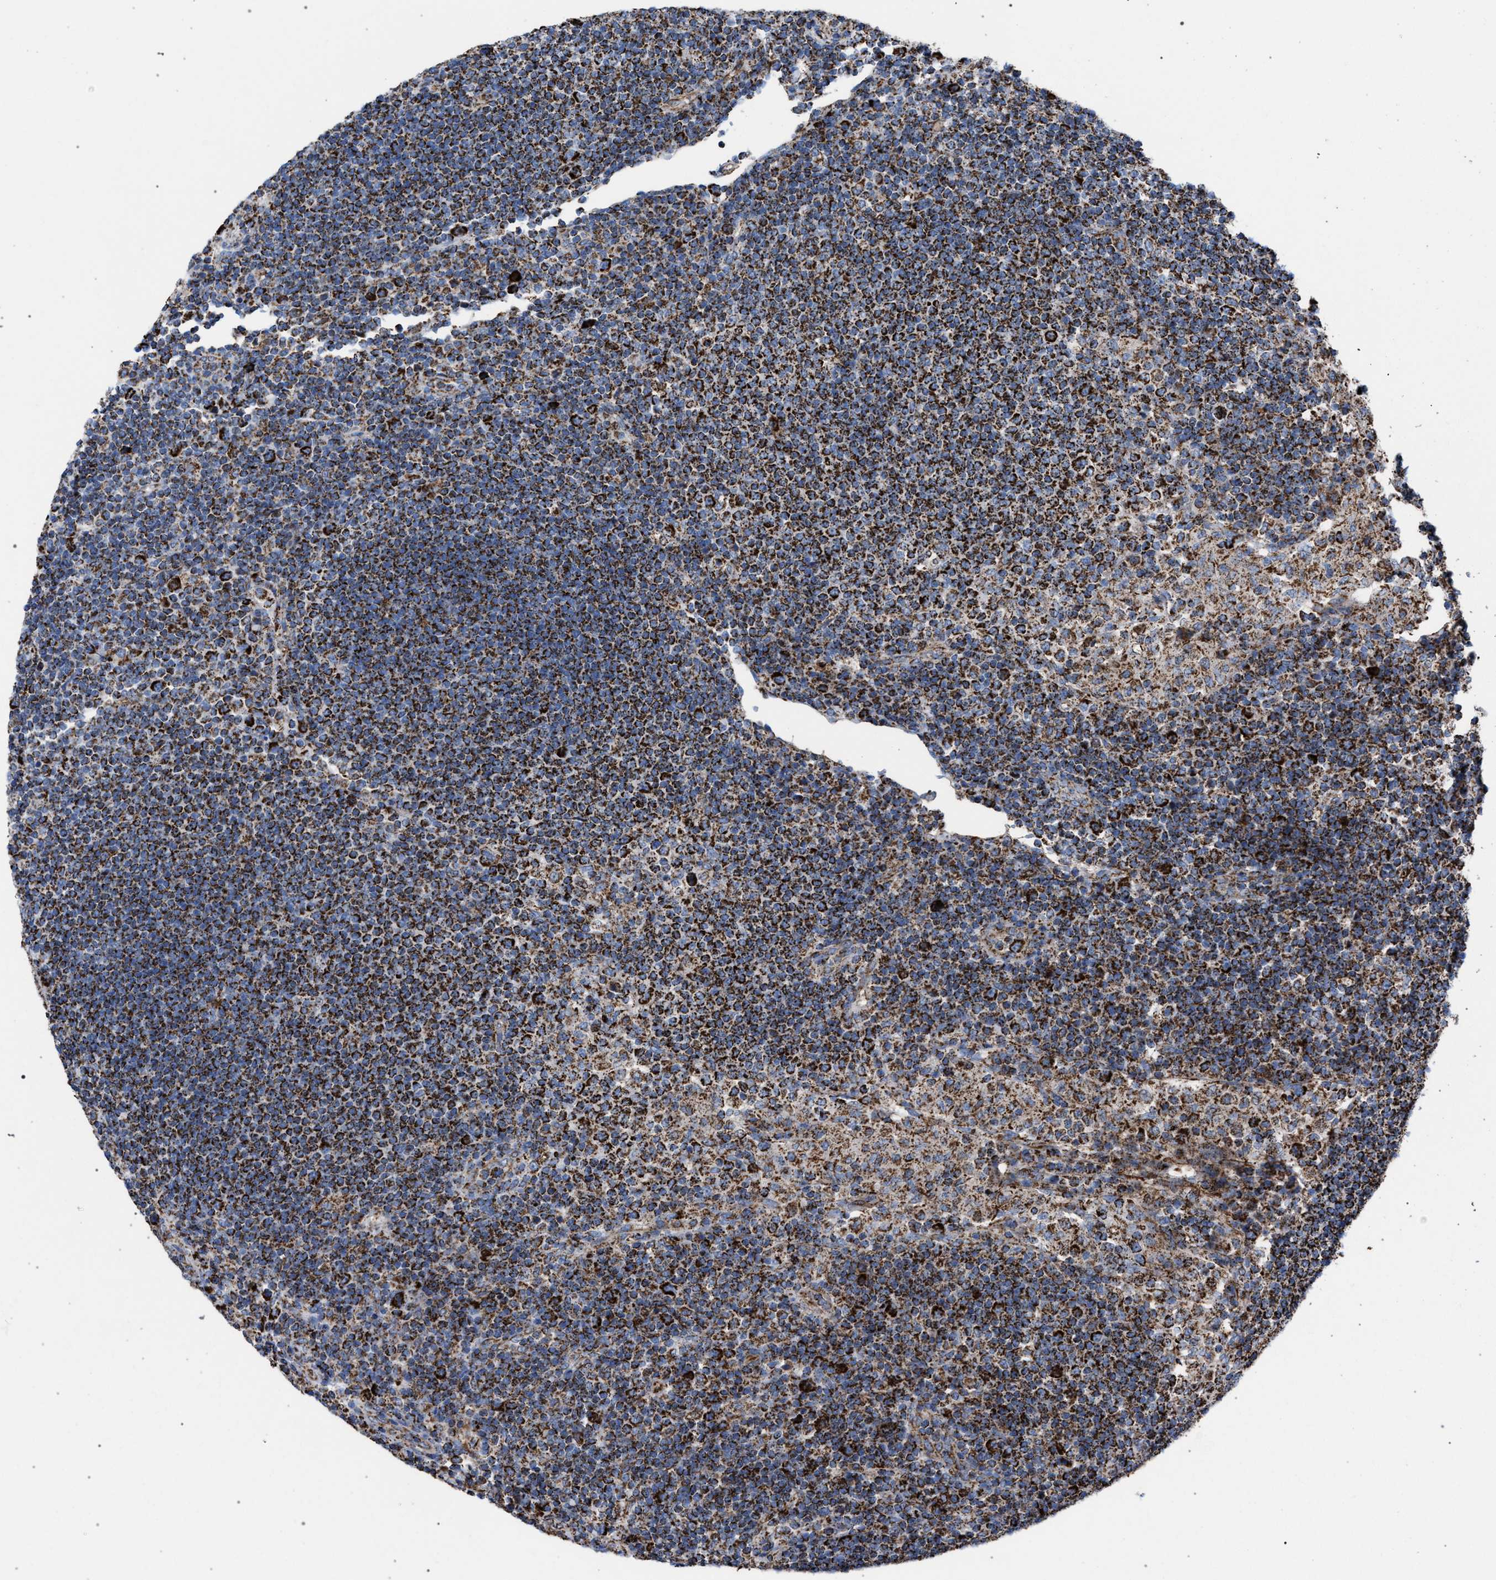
{"staining": {"intensity": "strong", "quantity": ">75%", "location": "cytoplasmic/membranous"}, "tissue": "lymph node", "cell_type": "Germinal center cells", "image_type": "normal", "snomed": [{"axis": "morphology", "description": "Normal tissue, NOS"}, {"axis": "topography", "description": "Lymph node"}], "caption": "This micrograph reveals IHC staining of normal human lymph node, with high strong cytoplasmic/membranous staining in about >75% of germinal center cells.", "gene": "VPS13A", "patient": {"sex": "female", "age": 53}}